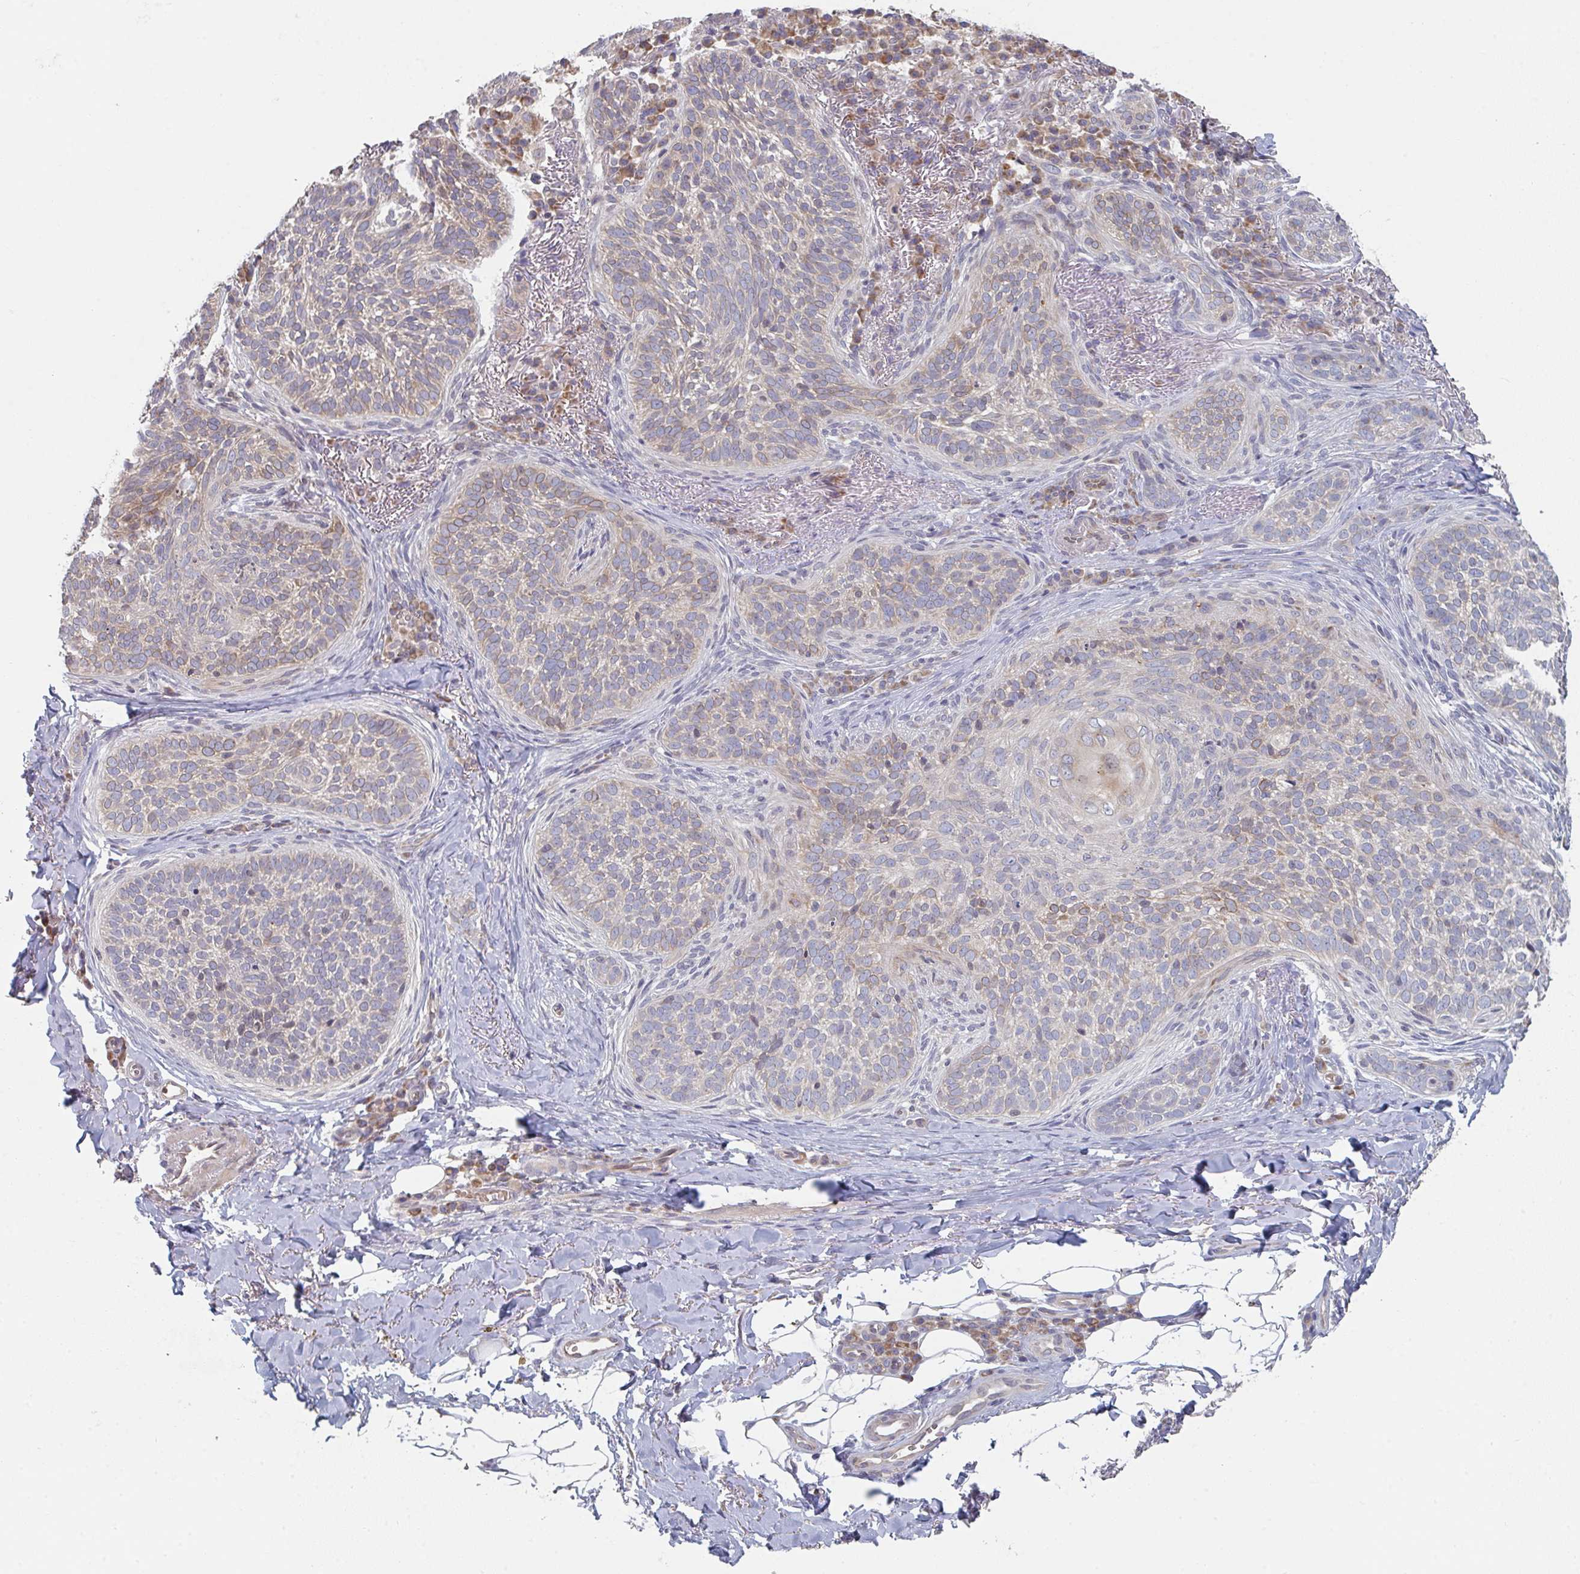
{"staining": {"intensity": "weak", "quantity": "<25%", "location": "cytoplasmic/membranous"}, "tissue": "skin cancer", "cell_type": "Tumor cells", "image_type": "cancer", "snomed": [{"axis": "morphology", "description": "Basal cell carcinoma"}, {"axis": "topography", "description": "Skin"}, {"axis": "topography", "description": "Skin of head"}], "caption": "Immunohistochemistry (IHC) histopathology image of basal cell carcinoma (skin) stained for a protein (brown), which reveals no positivity in tumor cells.", "gene": "ELOVL1", "patient": {"sex": "male", "age": 62}}